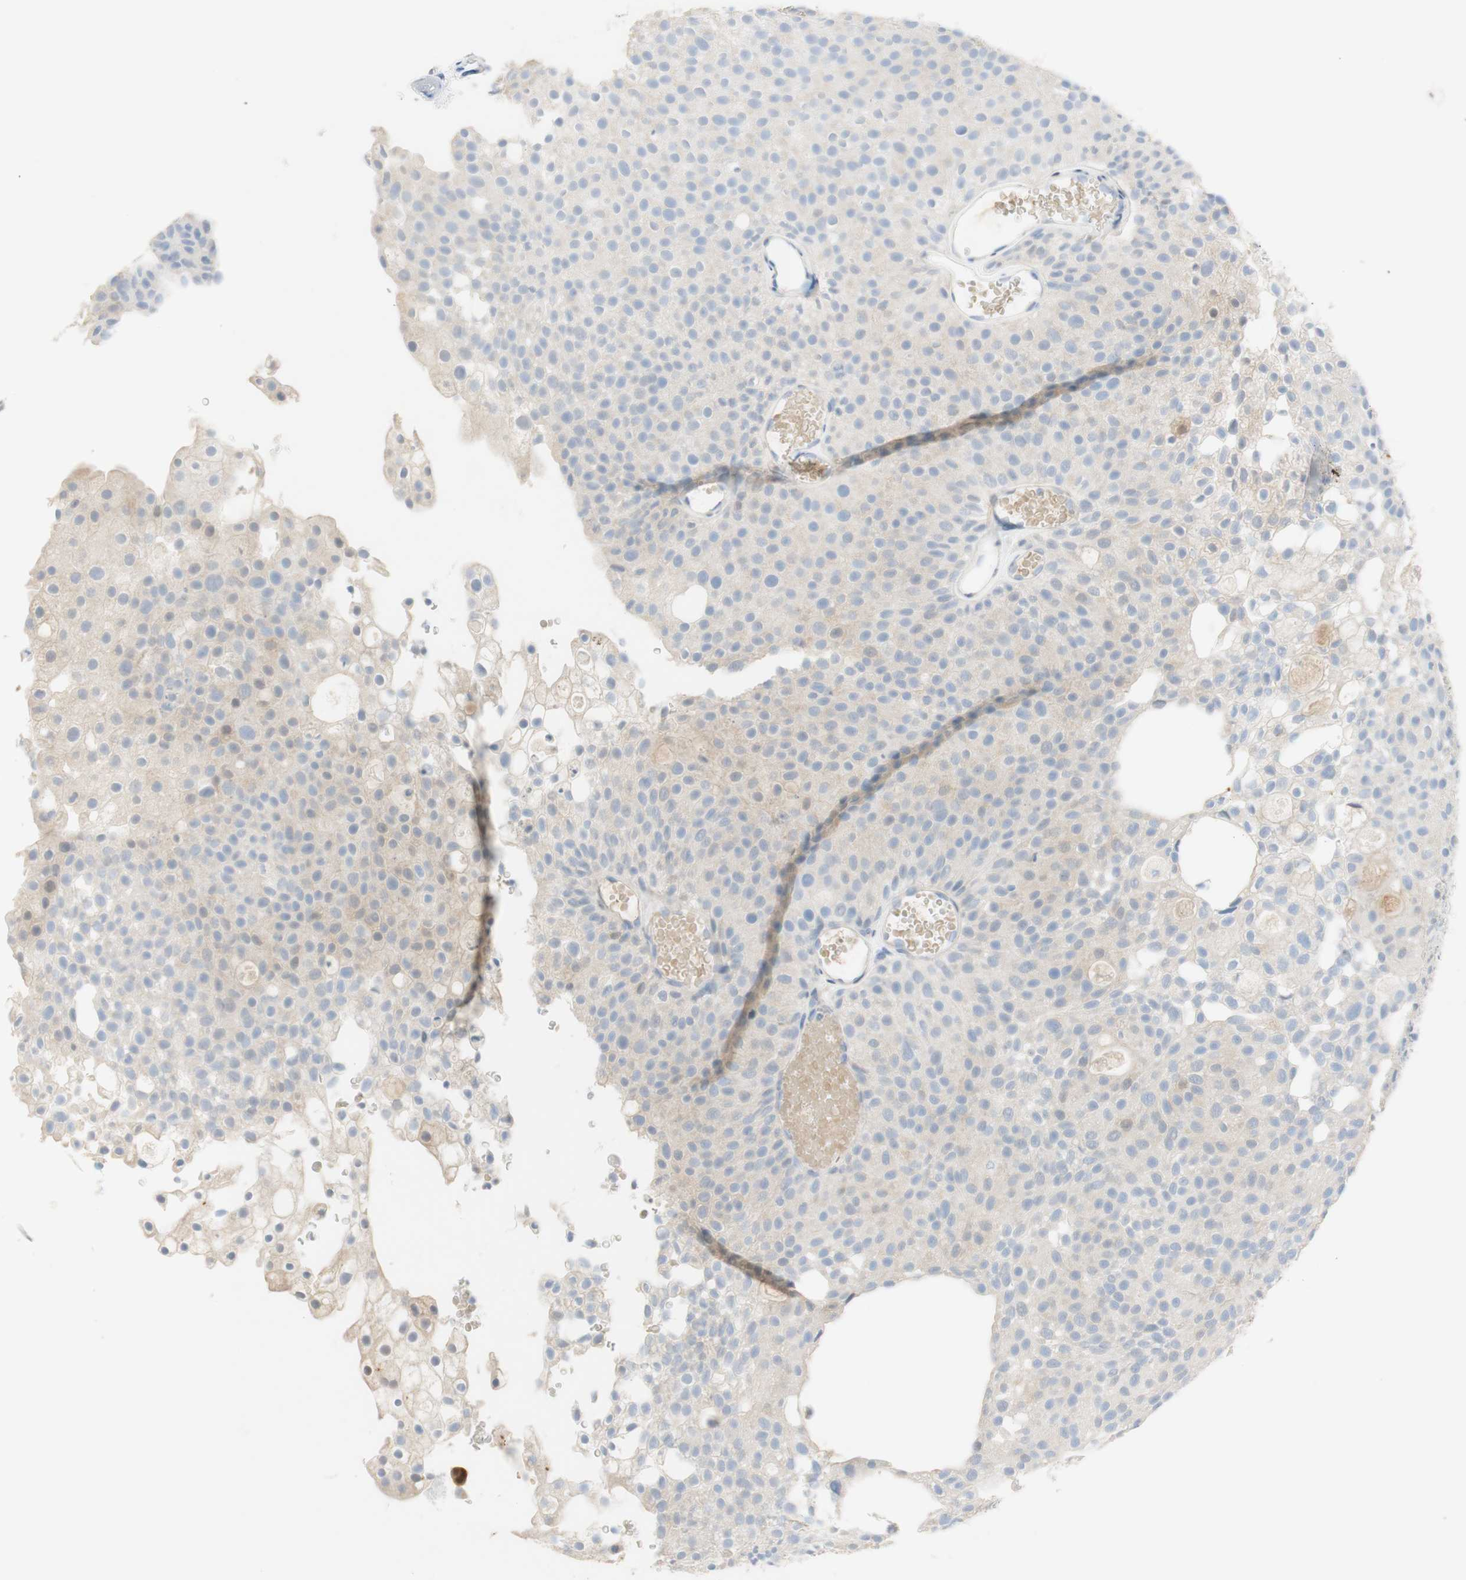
{"staining": {"intensity": "weak", "quantity": ">75%", "location": "cytoplasmic/membranous"}, "tissue": "urothelial cancer", "cell_type": "Tumor cells", "image_type": "cancer", "snomed": [{"axis": "morphology", "description": "Urothelial carcinoma, Low grade"}, {"axis": "topography", "description": "Urinary bladder"}], "caption": "Brown immunohistochemical staining in low-grade urothelial carcinoma exhibits weak cytoplasmic/membranous positivity in about >75% of tumor cells.", "gene": "SELENBP1", "patient": {"sex": "male", "age": 78}}